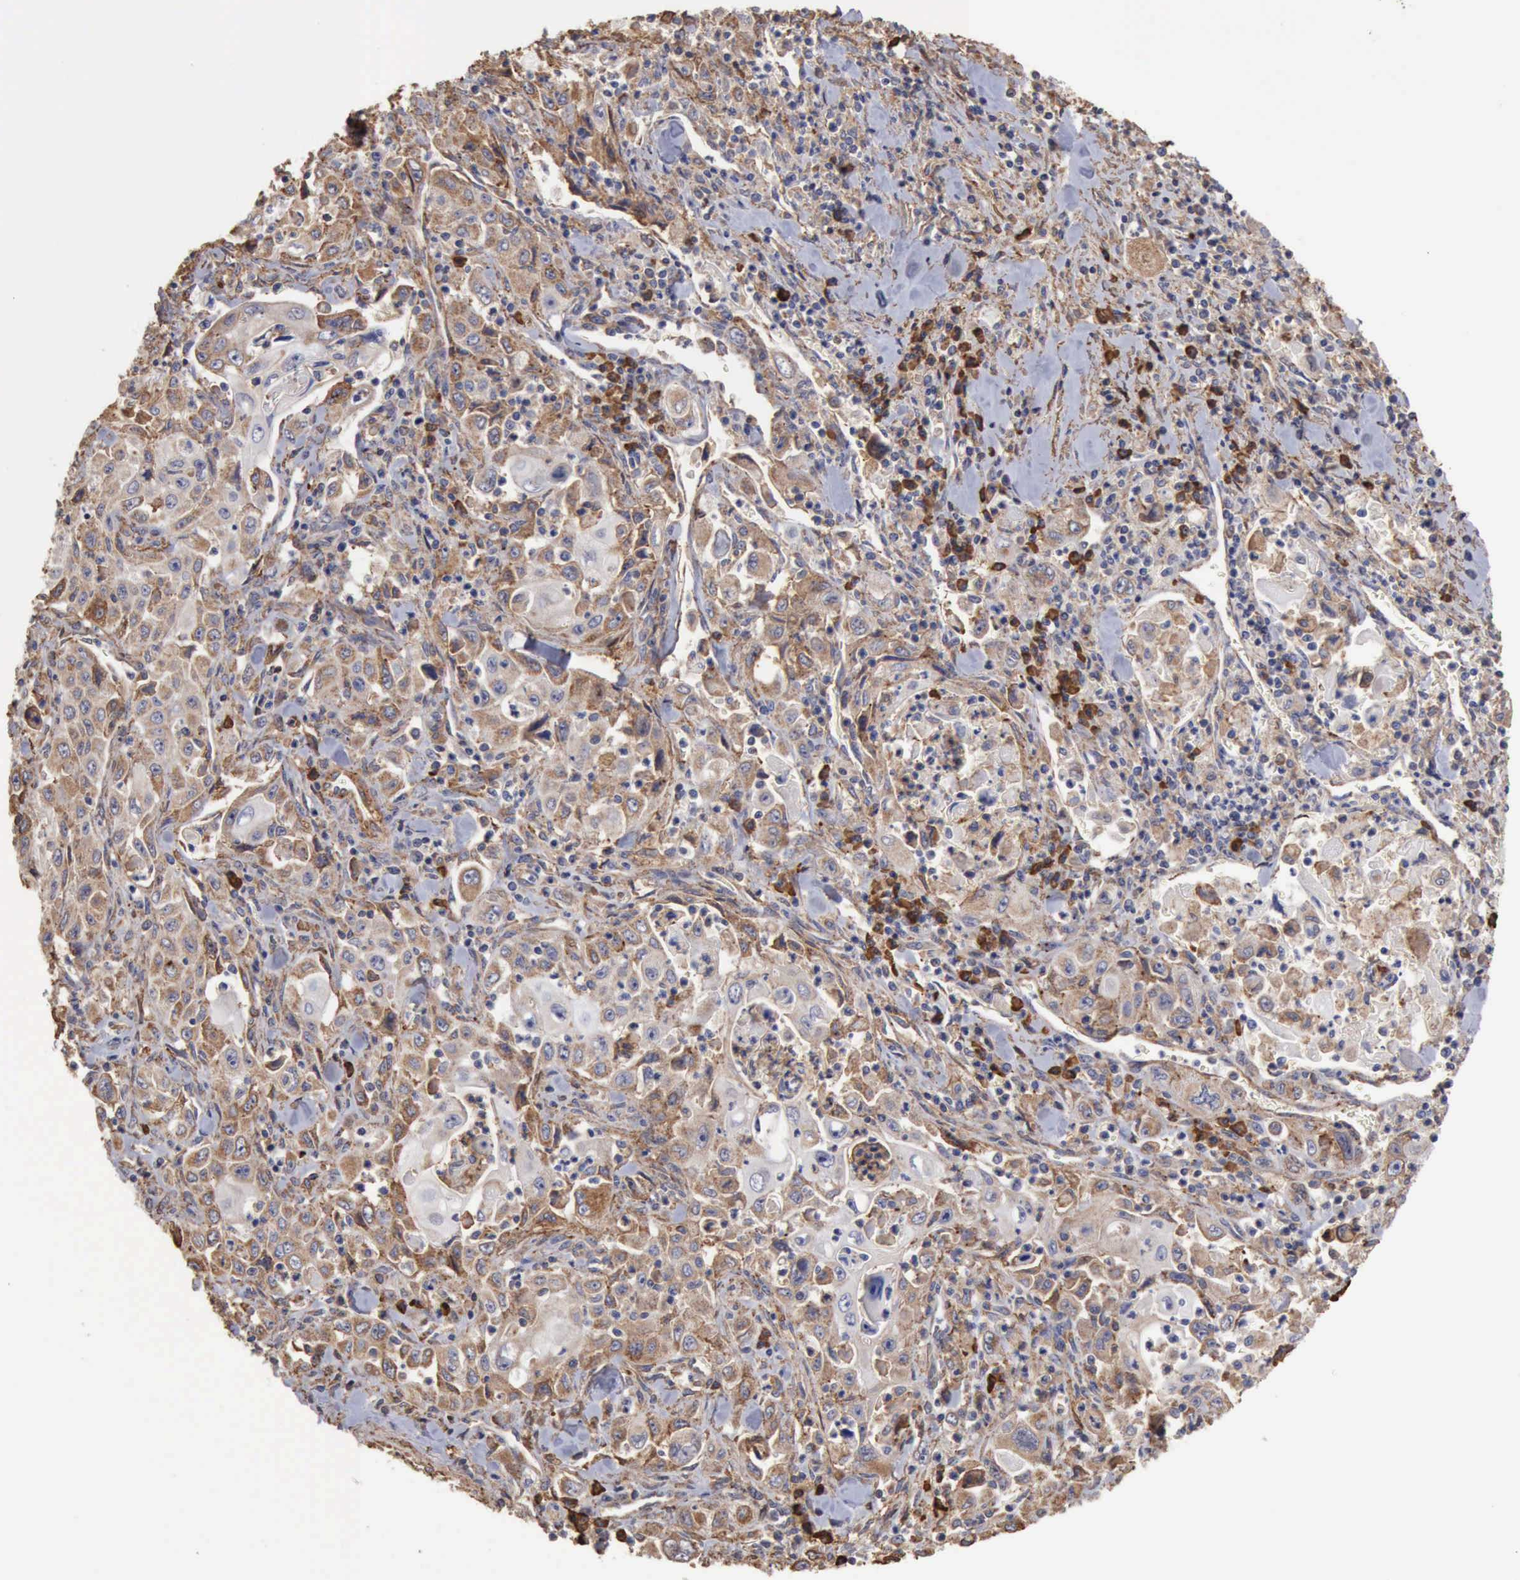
{"staining": {"intensity": "weak", "quantity": "<25%", "location": "cytoplasmic/membranous"}, "tissue": "pancreatic cancer", "cell_type": "Tumor cells", "image_type": "cancer", "snomed": [{"axis": "morphology", "description": "Adenocarcinoma, NOS"}, {"axis": "topography", "description": "Pancreas"}], "caption": "Immunohistochemistry of pancreatic cancer (adenocarcinoma) reveals no expression in tumor cells.", "gene": "GPR101", "patient": {"sex": "male", "age": 70}}